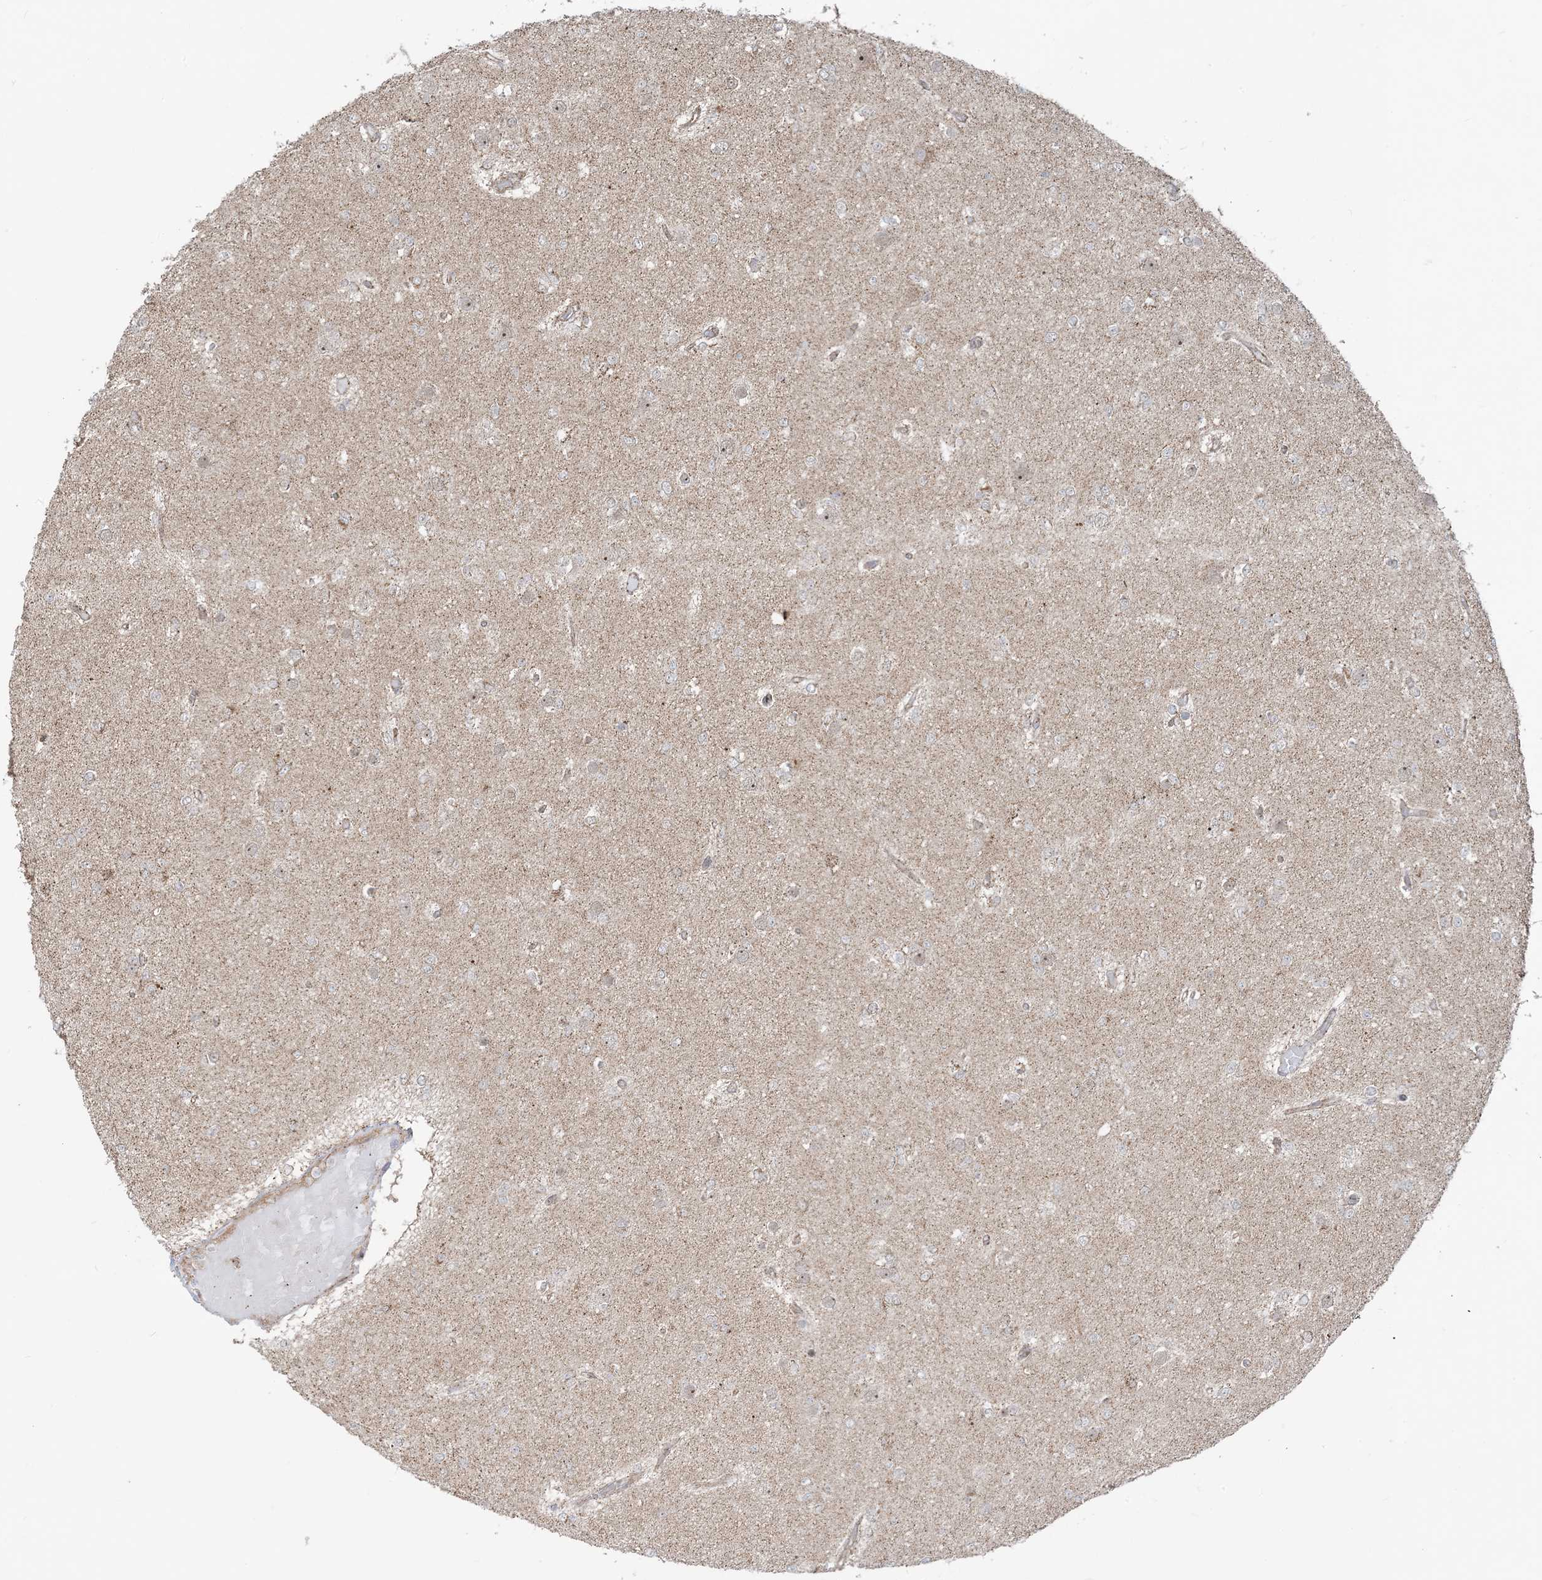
{"staining": {"intensity": "negative", "quantity": "none", "location": "none"}, "tissue": "glioma", "cell_type": "Tumor cells", "image_type": "cancer", "snomed": [{"axis": "morphology", "description": "Glioma, malignant, Low grade"}, {"axis": "topography", "description": "Brain"}], "caption": "High power microscopy image of an immunohistochemistry (IHC) photomicrograph of malignant glioma (low-grade), revealing no significant staining in tumor cells.", "gene": "MAPKBP1", "patient": {"sex": "female", "age": 22}}